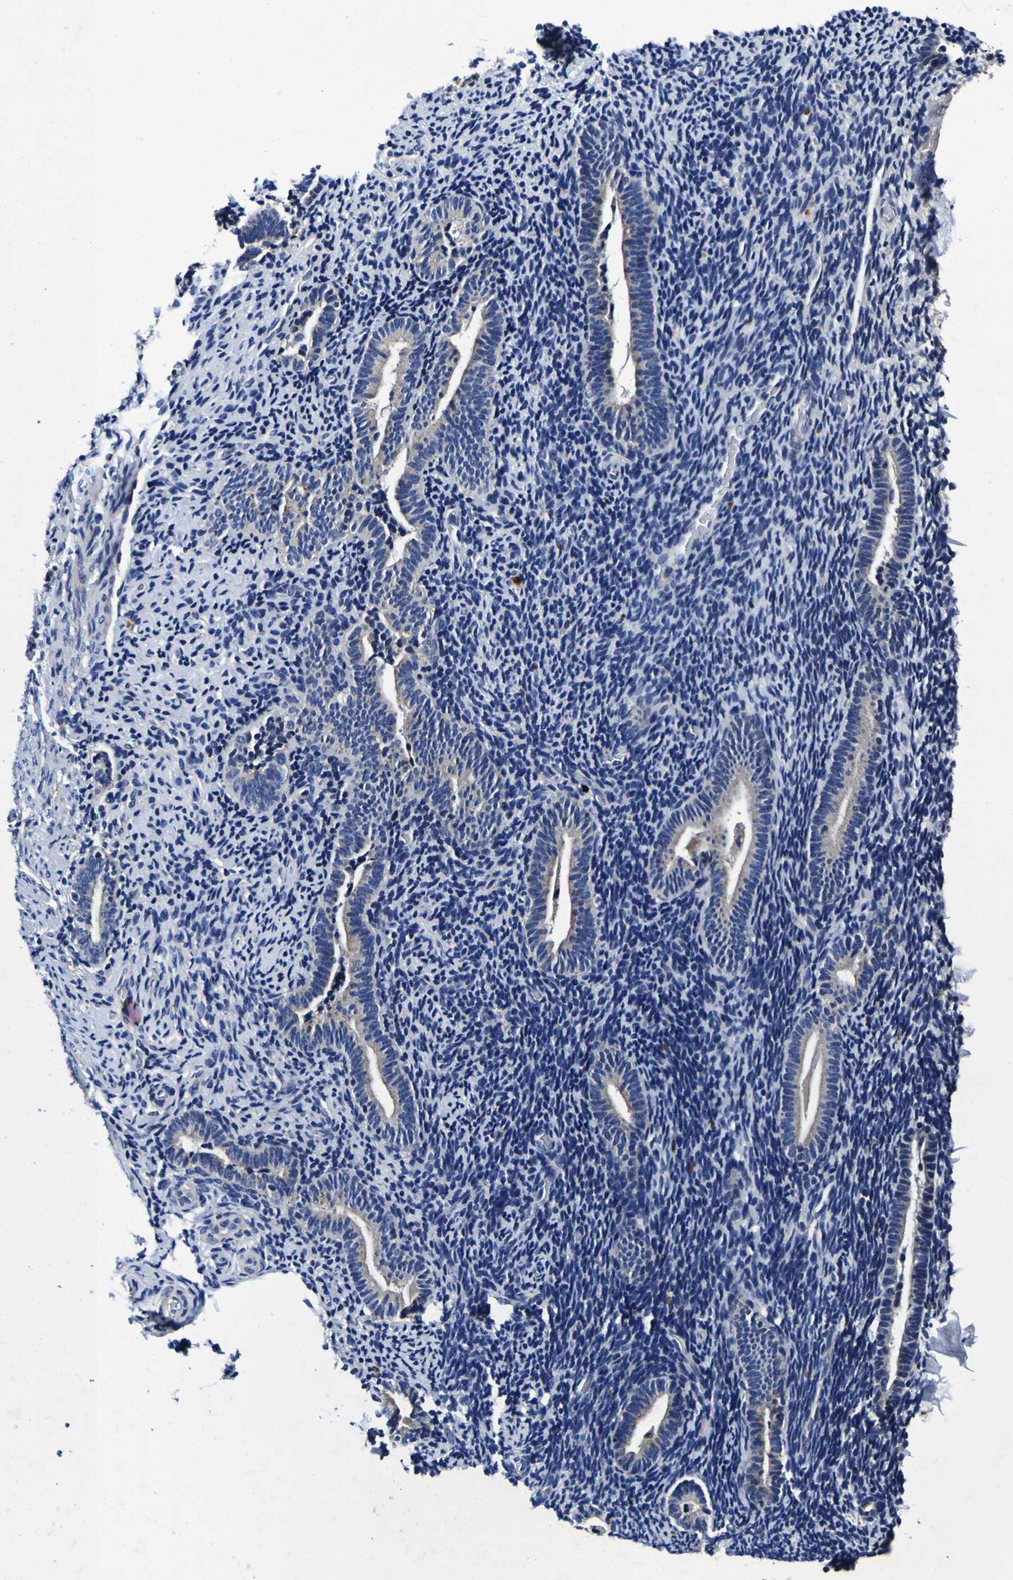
{"staining": {"intensity": "negative", "quantity": "none", "location": "none"}, "tissue": "endometrium", "cell_type": "Cells in endometrial stroma", "image_type": "normal", "snomed": [{"axis": "morphology", "description": "Normal tissue, NOS"}, {"axis": "topography", "description": "Endometrium"}], "caption": "DAB immunohistochemical staining of benign endometrium reveals no significant staining in cells in endometrial stroma.", "gene": "PANK4", "patient": {"sex": "female", "age": 51}}